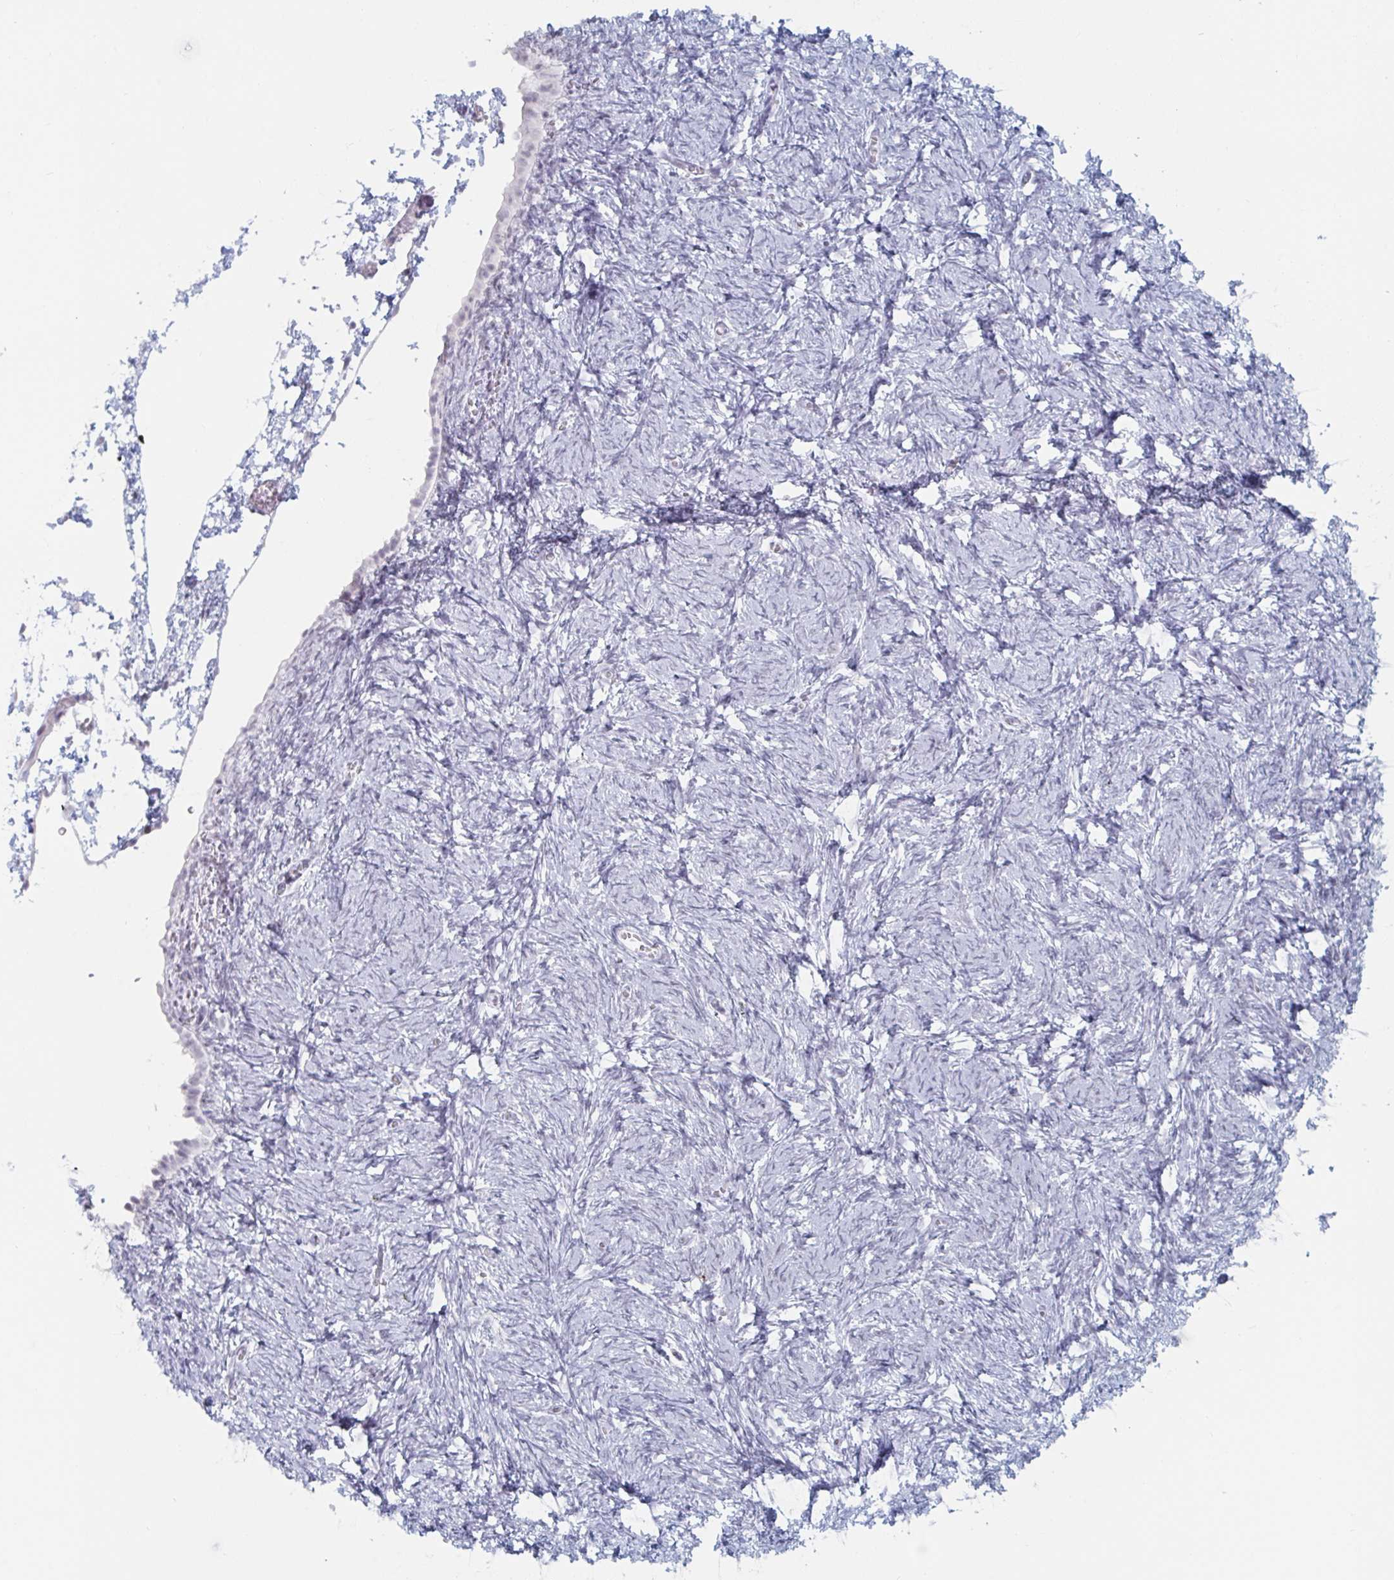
{"staining": {"intensity": "negative", "quantity": "none", "location": "none"}, "tissue": "ovary", "cell_type": "Ovarian stroma cells", "image_type": "normal", "snomed": [{"axis": "morphology", "description": "Normal tissue, NOS"}, {"axis": "topography", "description": "Ovary"}], "caption": "IHC histopathology image of benign ovary: ovary stained with DAB (3,3'-diaminobenzidine) reveals no significant protein expression in ovarian stroma cells. (Immunohistochemistry (ihc), brightfield microscopy, high magnification).", "gene": "NR1H2", "patient": {"sex": "female", "age": 41}}